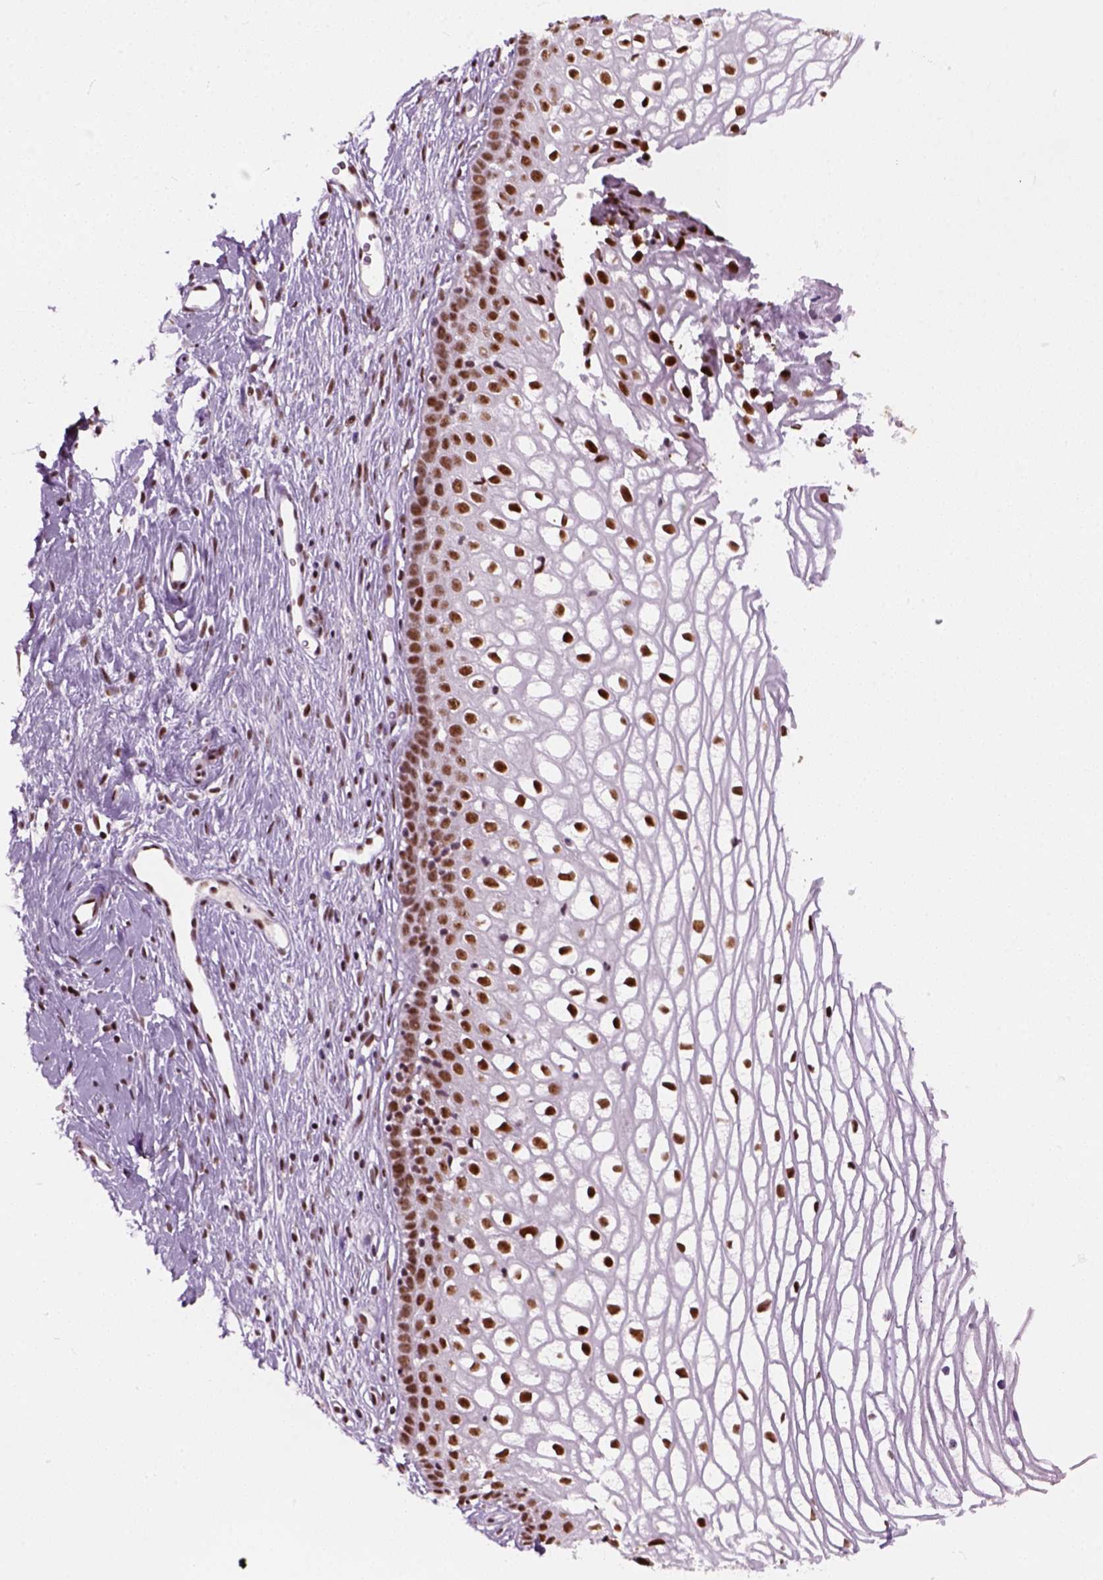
{"staining": {"intensity": "strong", "quantity": ">75%", "location": "nuclear"}, "tissue": "cervix", "cell_type": "Glandular cells", "image_type": "normal", "snomed": [{"axis": "morphology", "description": "Normal tissue, NOS"}, {"axis": "topography", "description": "Cervix"}], "caption": "Cervix stained for a protein reveals strong nuclear positivity in glandular cells. The staining was performed using DAB (3,3'-diaminobenzidine), with brown indicating positive protein expression. Nuclei are stained blue with hematoxylin.", "gene": "GTF2F1", "patient": {"sex": "female", "age": 40}}